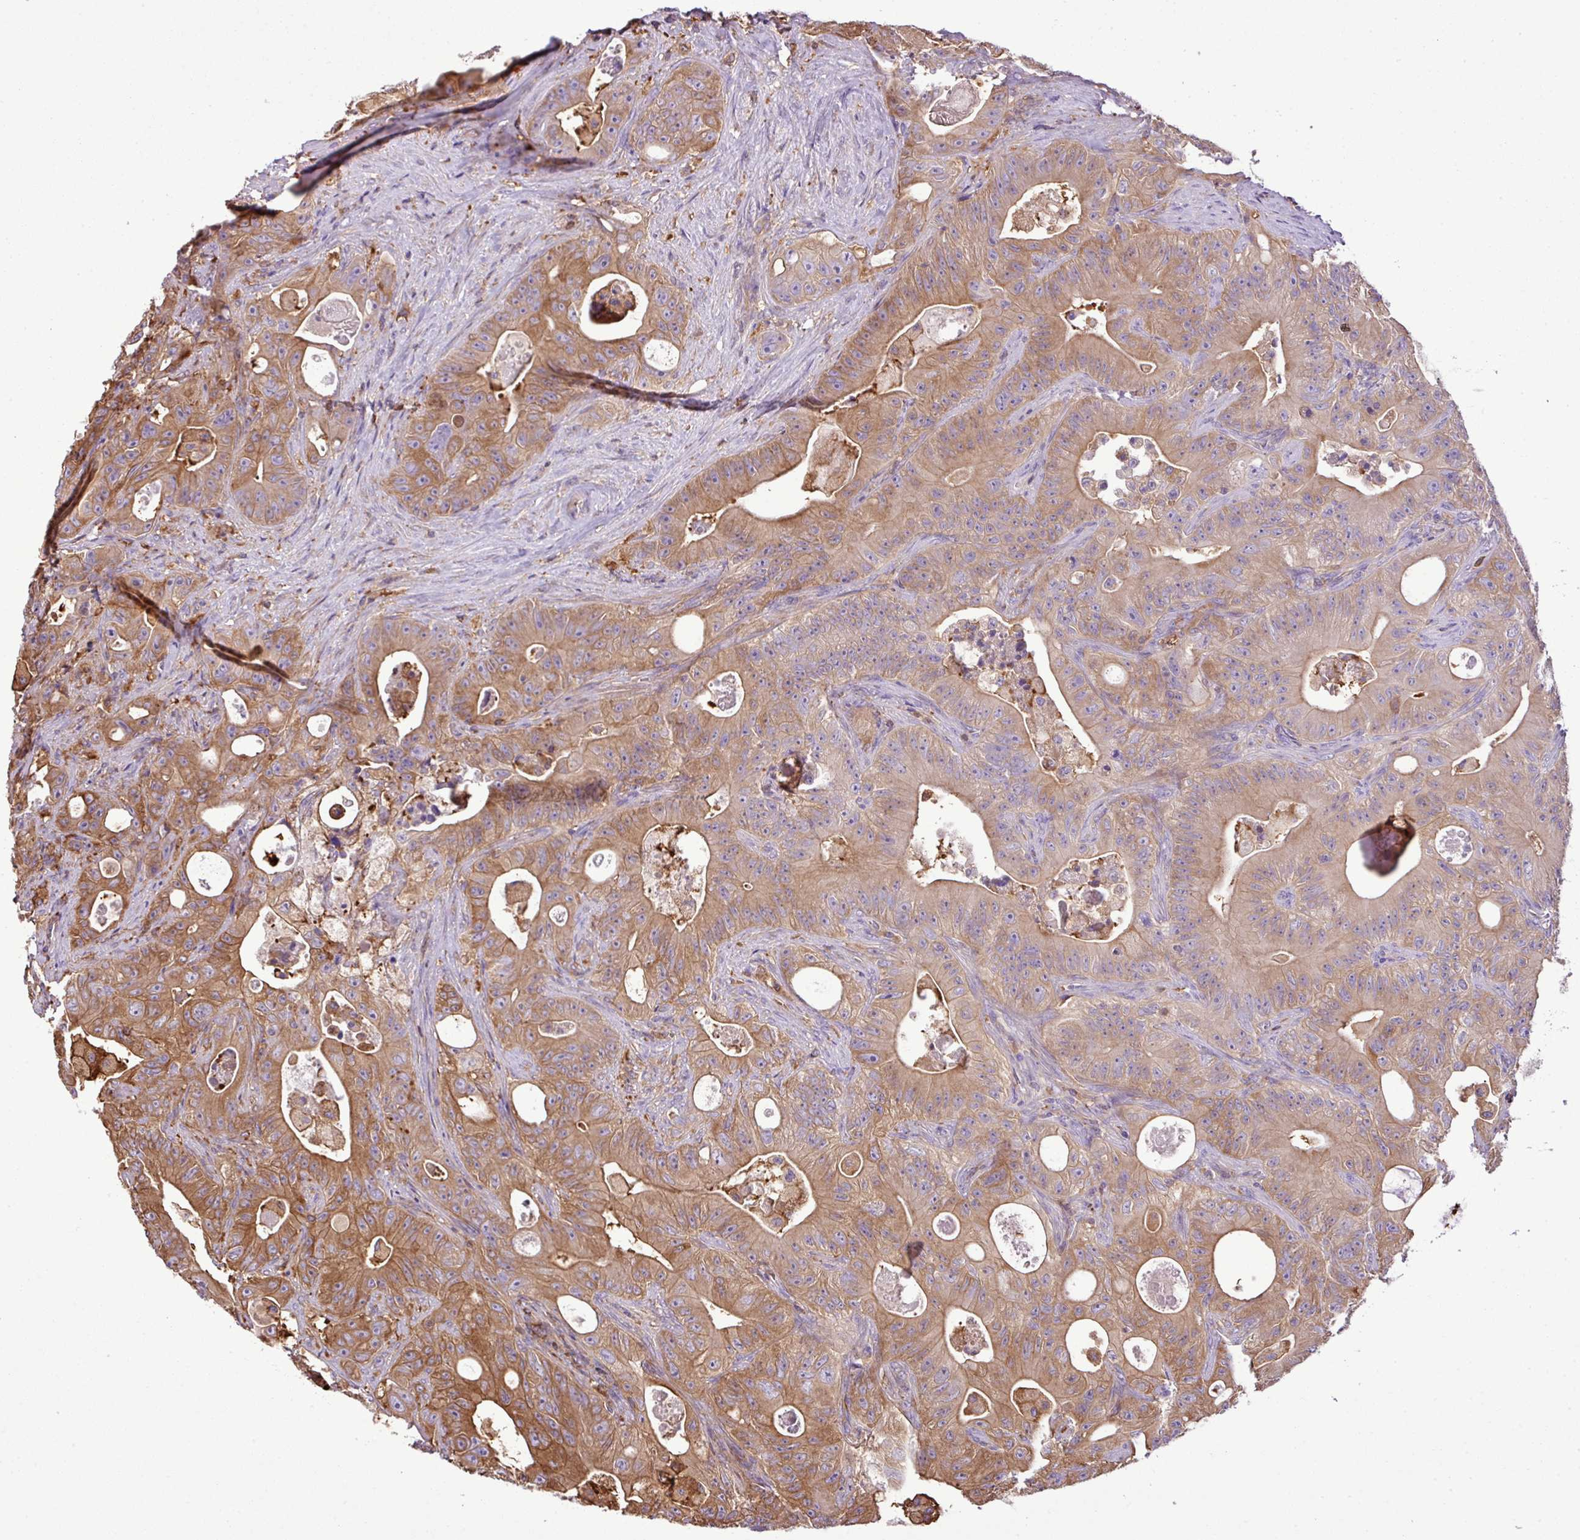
{"staining": {"intensity": "moderate", "quantity": ">75%", "location": "cytoplasmic/membranous"}, "tissue": "colorectal cancer", "cell_type": "Tumor cells", "image_type": "cancer", "snomed": [{"axis": "morphology", "description": "Adenocarcinoma, NOS"}, {"axis": "topography", "description": "Colon"}], "caption": "Colorectal adenocarcinoma stained with DAB IHC shows medium levels of moderate cytoplasmic/membranous positivity in about >75% of tumor cells.", "gene": "PGAP6", "patient": {"sex": "female", "age": 46}}